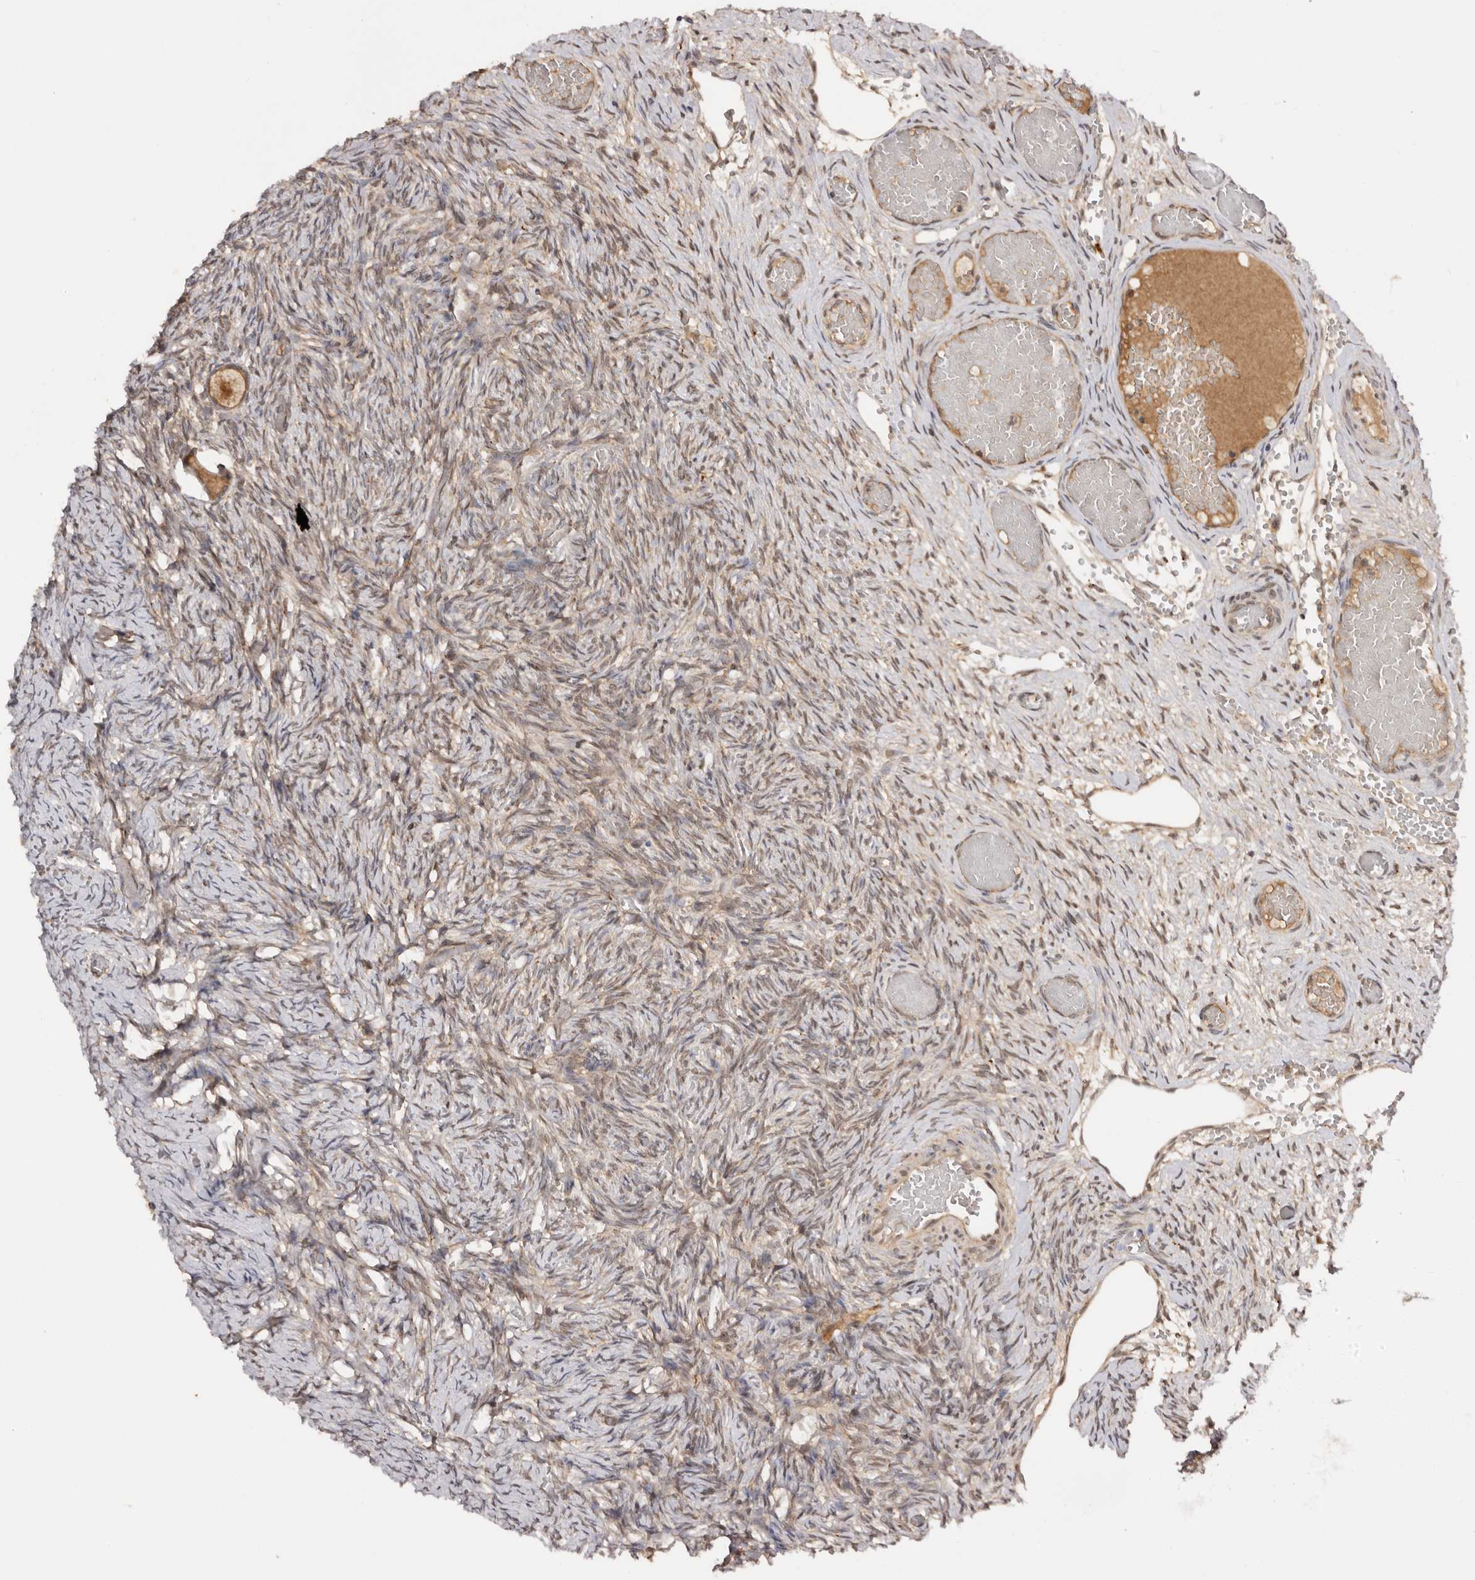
{"staining": {"intensity": "moderate", "quantity": ">75%", "location": "cytoplasmic/membranous"}, "tissue": "ovary", "cell_type": "Follicle cells", "image_type": "normal", "snomed": [{"axis": "morphology", "description": "Adenocarcinoma, NOS"}, {"axis": "topography", "description": "Endometrium"}], "caption": "This image reveals IHC staining of normal human ovary, with medium moderate cytoplasmic/membranous staining in approximately >75% of follicle cells.", "gene": "TARS2", "patient": {"sex": "female", "age": 32}}